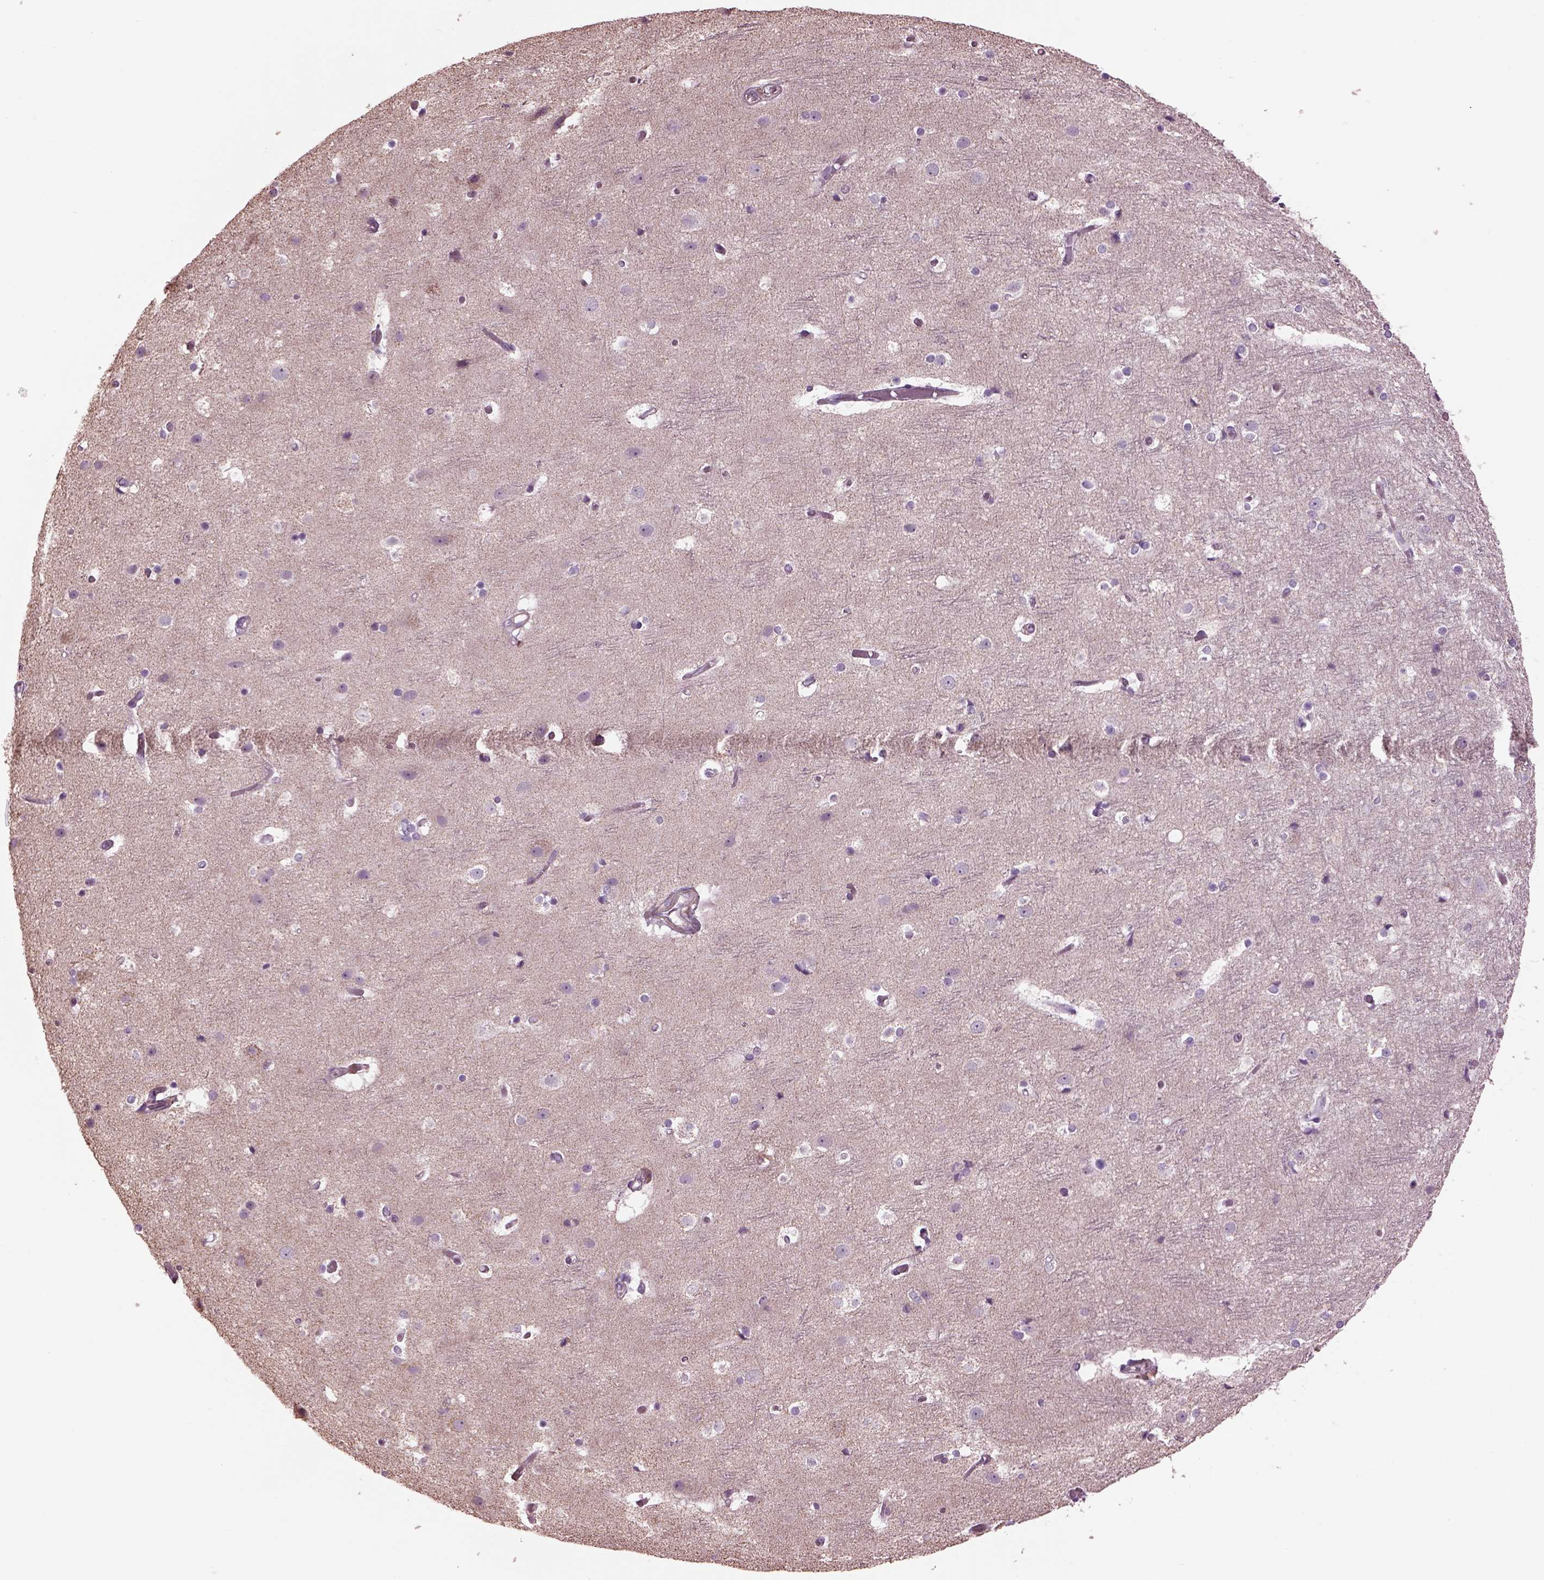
{"staining": {"intensity": "negative", "quantity": "none", "location": "none"}, "tissue": "cerebral cortex", "cell_type": "Endothelial cells", "image_type": "normal", "snomed": [{"axis": "morphology", "description": "Normal tissue, NOS"}, {"axis": "topography", "description": "Cerebral cortex"}], "caption": "Photomicrograph shows no protein staining in endothelial cells of unremarkable cerebral cortex.", "gene": "SPATA7", "patient": {"sex": "female", "age": 52}}